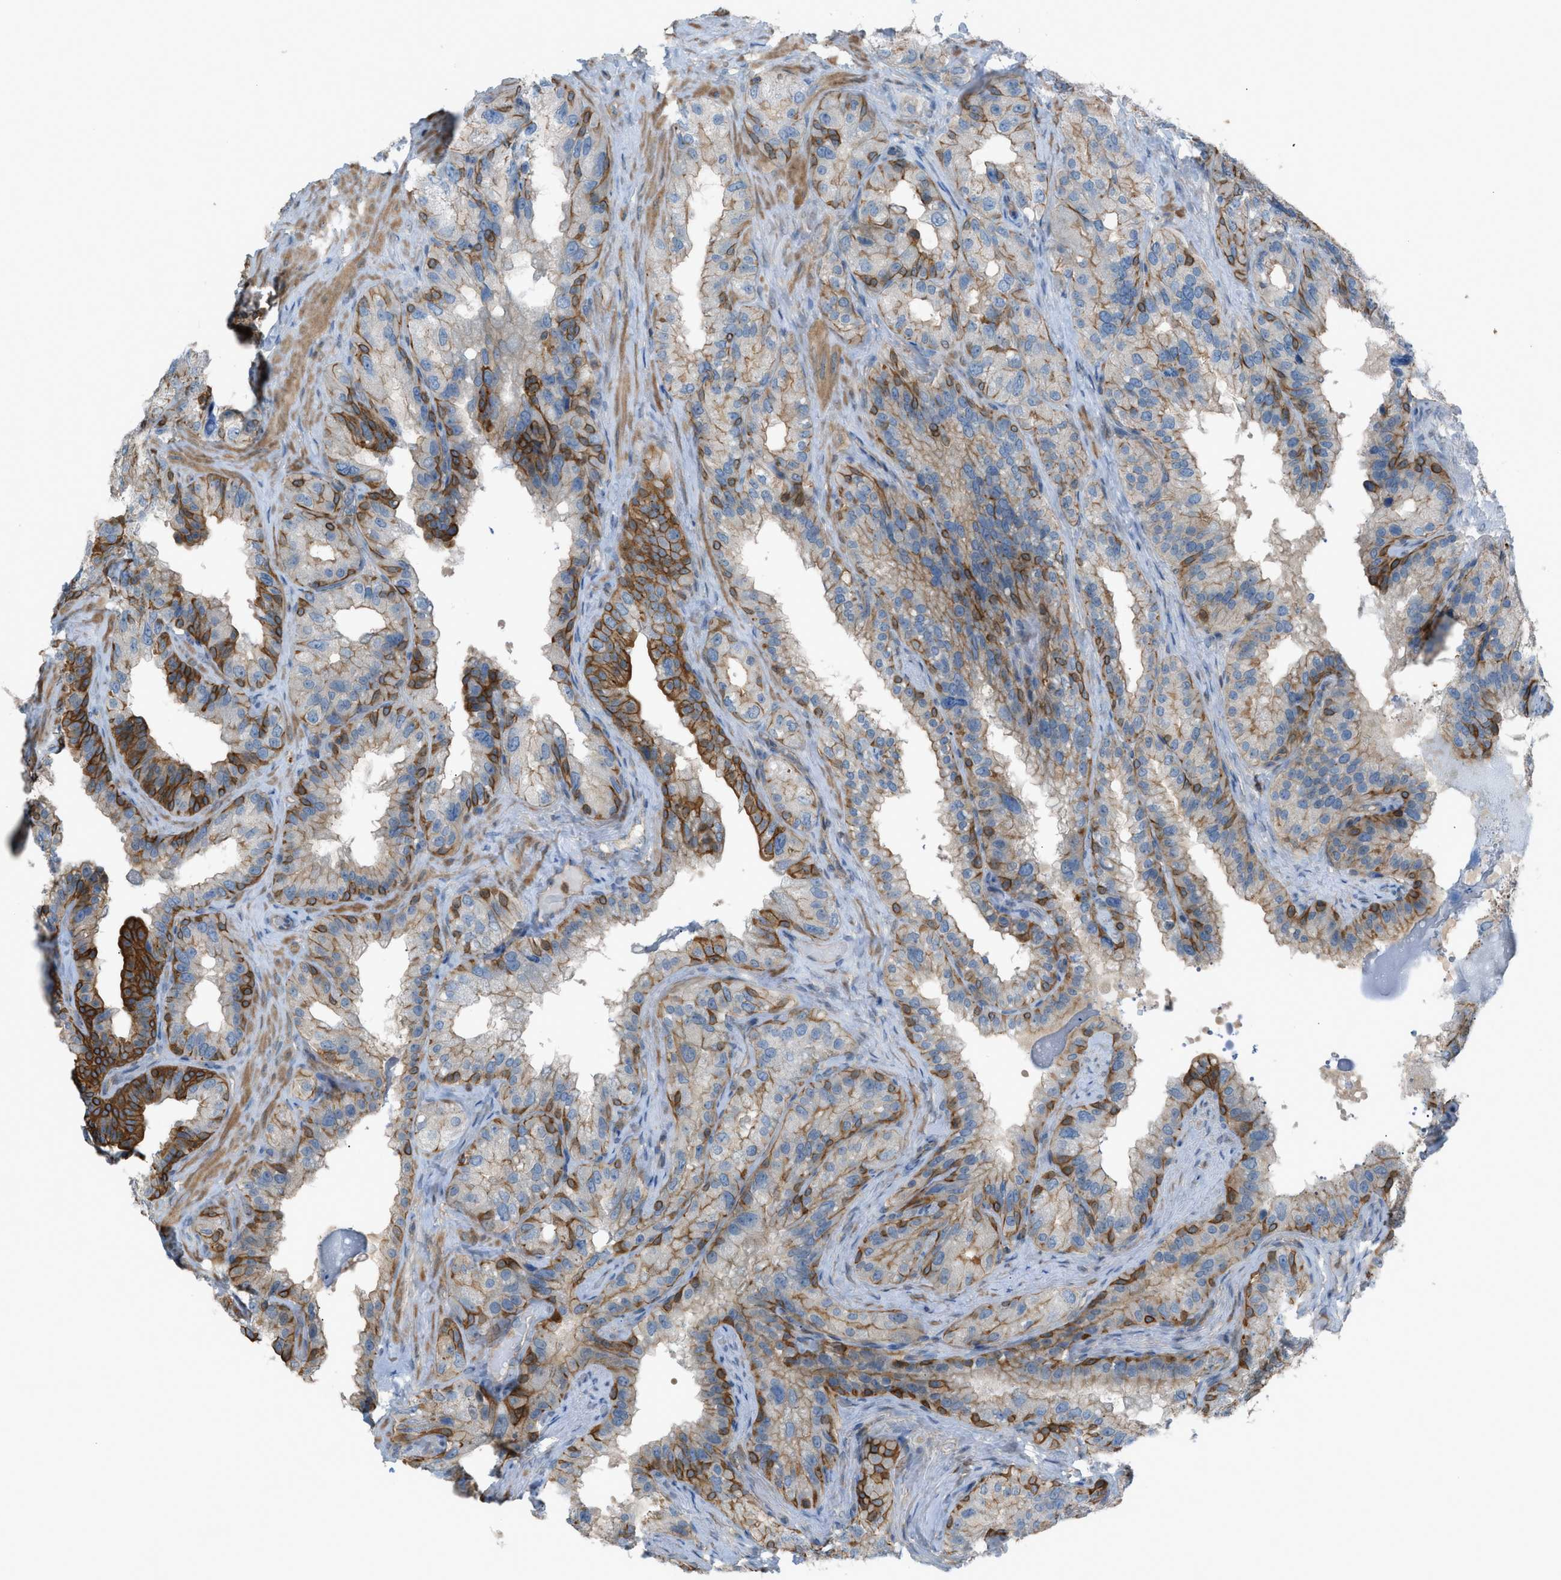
{"staining": {"intensity": "strong", "quantity": "25%-75%", "location": "cytoplasmic/membranous"}, "tissue": "seminal vesicle", "cell_type": "Glandular cells", "image_type": "normal", "snomed": [{"axis": "morphology", "description": "Normal tissue, NOS"}, {"axis": "topography", "description": "Seminal veicle"}], "caption": "IHC image of normal seminal vesicle: seminal vesicle stained using immunohistochemistry (IHC) reveals high levels of strong protein expression localized specifically in the cytoplasmic/membranous of glandular cells, appearing as a cytoplasmic/membranous brown color.", "gene": "DYRK1A", "patient": {"sex": "male", "age": 68}}